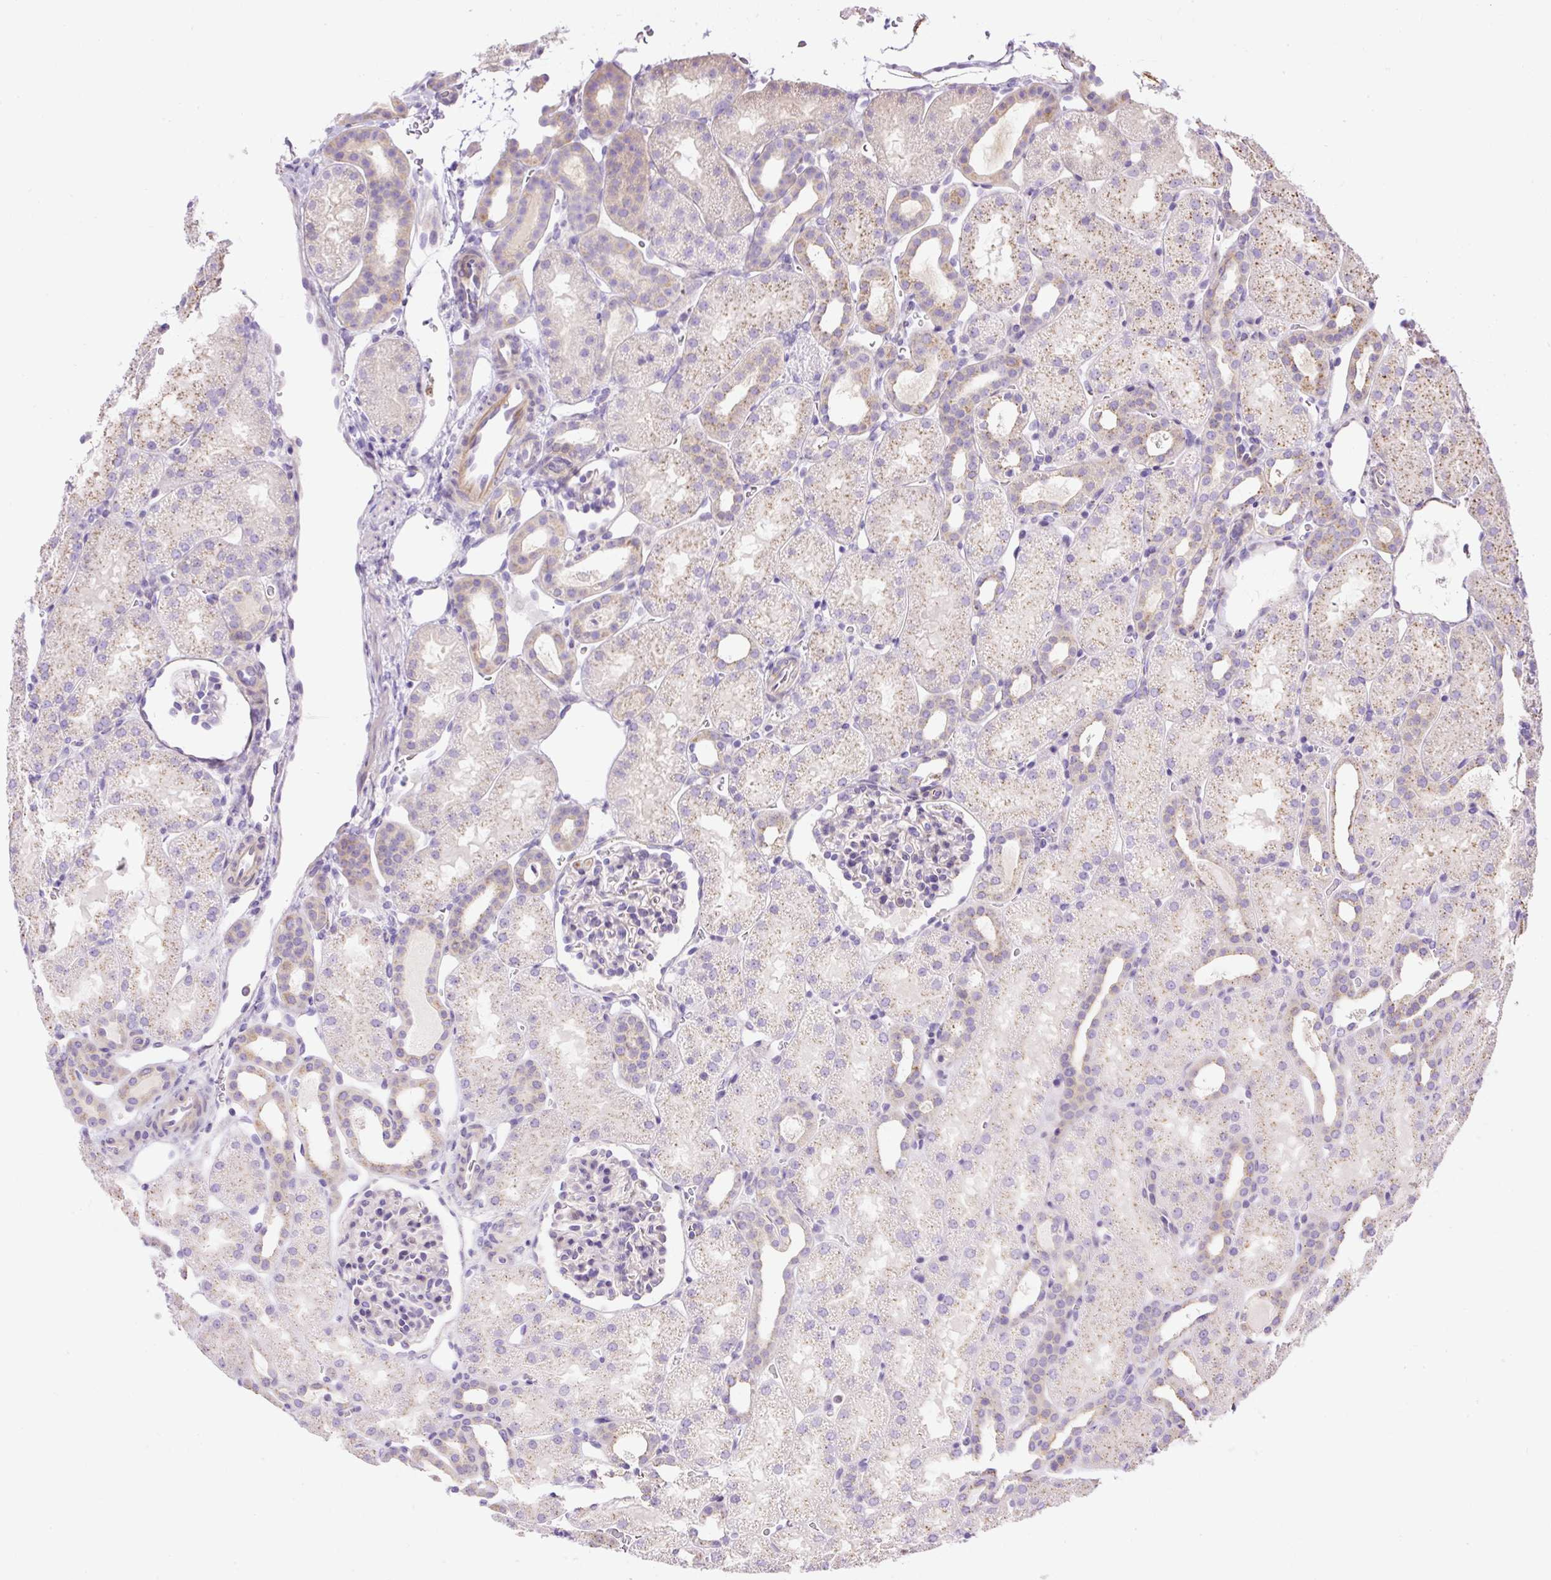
{"staining": {"intensity": "negative", "quantity": "none", "location": "none"}, "tissue": "kidney", "cell_type": "Cells in glomeruli", "image_type": "normal", "snomed": [{"axis": "morphology", "description": "Normal tissue, NOS"}, {"axis": "topography", "description": "Kidney"}], "caption": "IHC micrograph of unremarkable human kidney stained for a protein (brown), which reveals no expression in cells in glomeruli.", "gene": "CFAP47", "patient": {"sex": "male", "age": 2}}